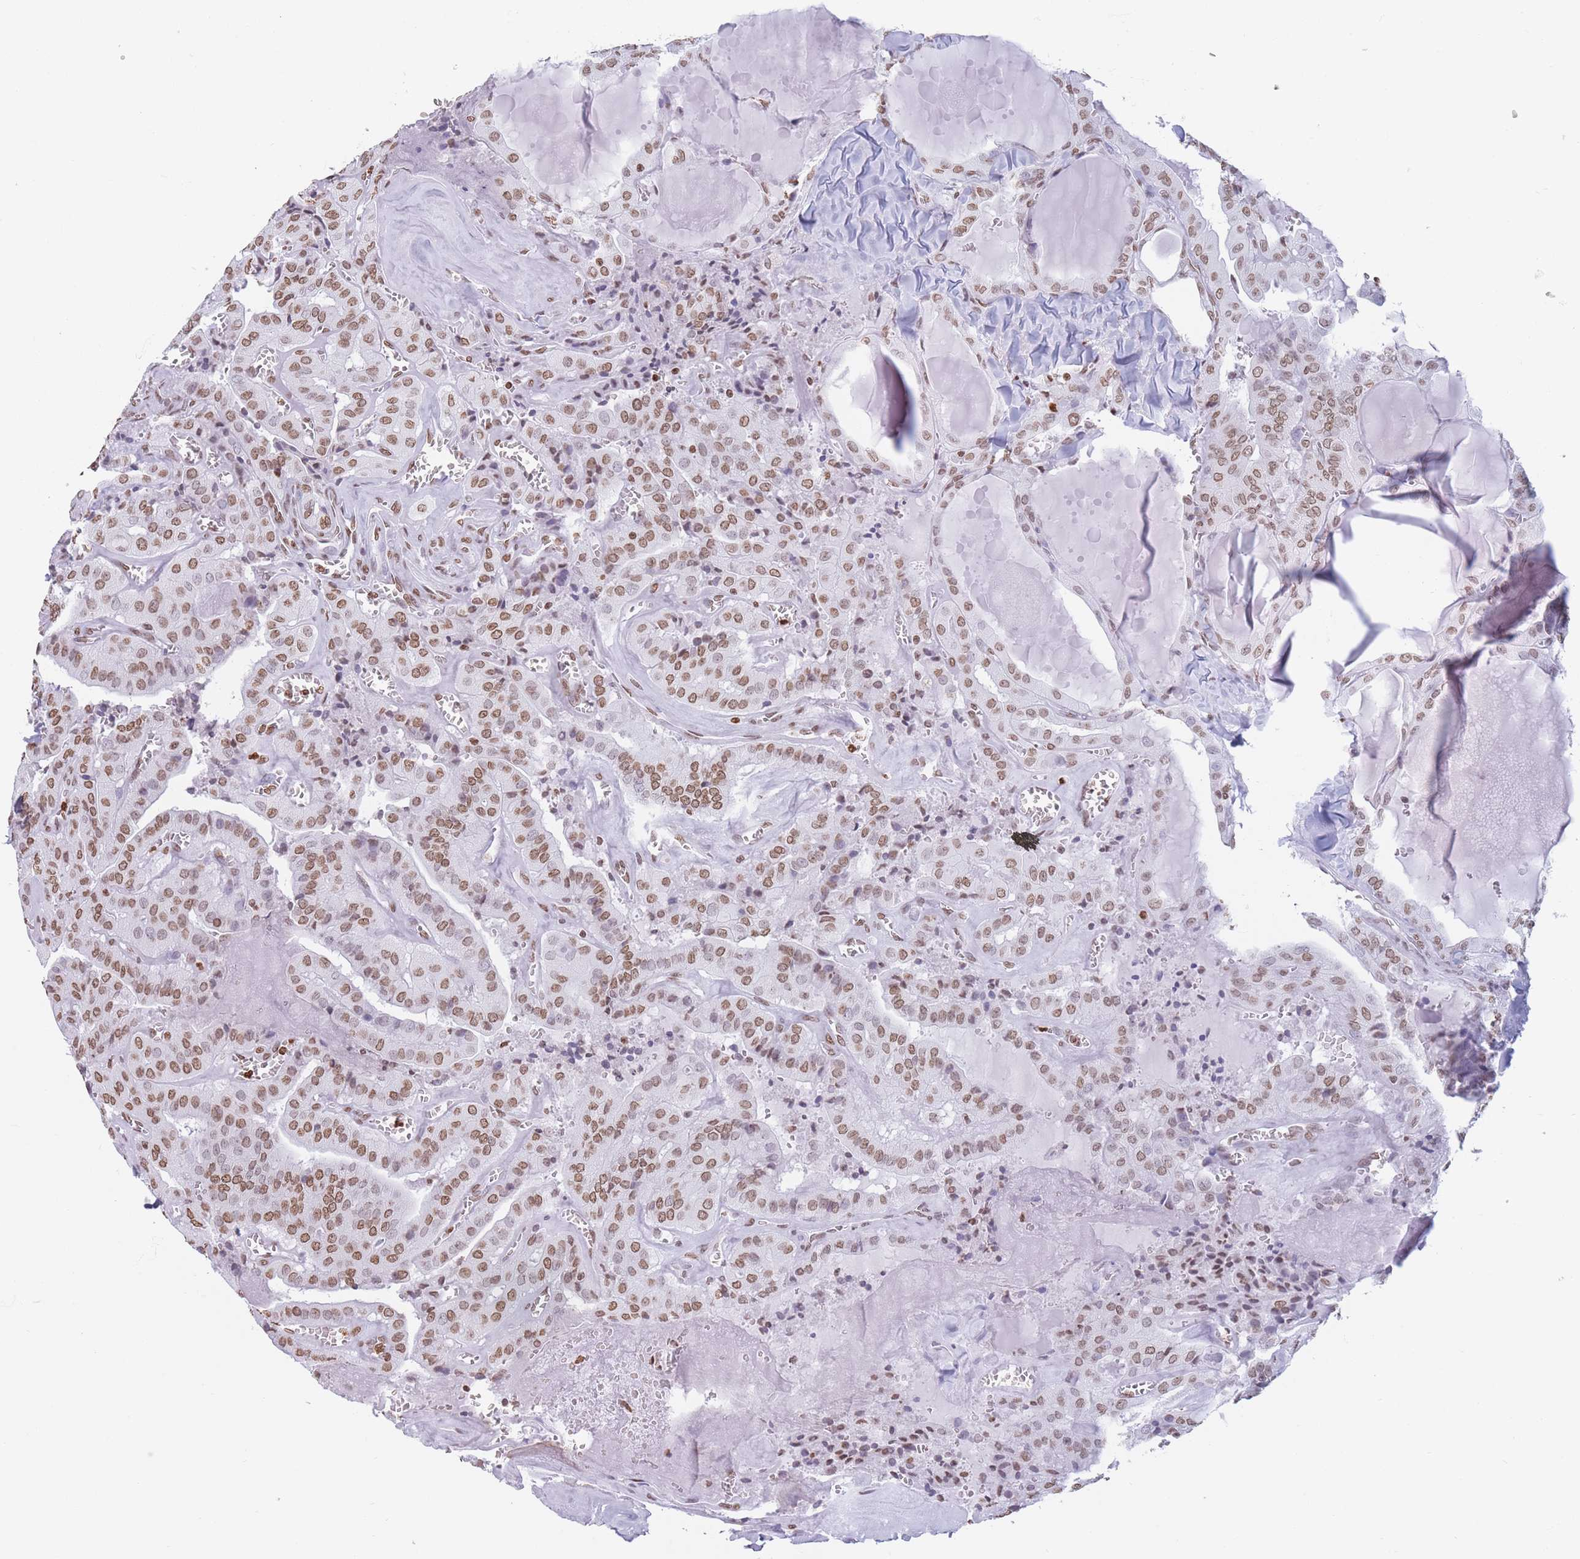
{"staining": {"intensity": "moderate", "quantity": ">75%", "location": "nuclear"}, "tissue": "thyroid cancer", "cell_type": "Tumor cells", "image_type": "cancer", "snomed": [{"axis": "morphology", "description": "Papillary adenocarcinoma, NOS"}, {"axis": "topography", "description": "Thyroid gland"}], "caption": "A histopathology image showing moderate nuclear positivity in approximately >75% of tumor cells in thyroid cancer, as visualized by brown immunohistochemical staining.", "gene": "RYK", "patient": {"sex": "male", "age": 52}}